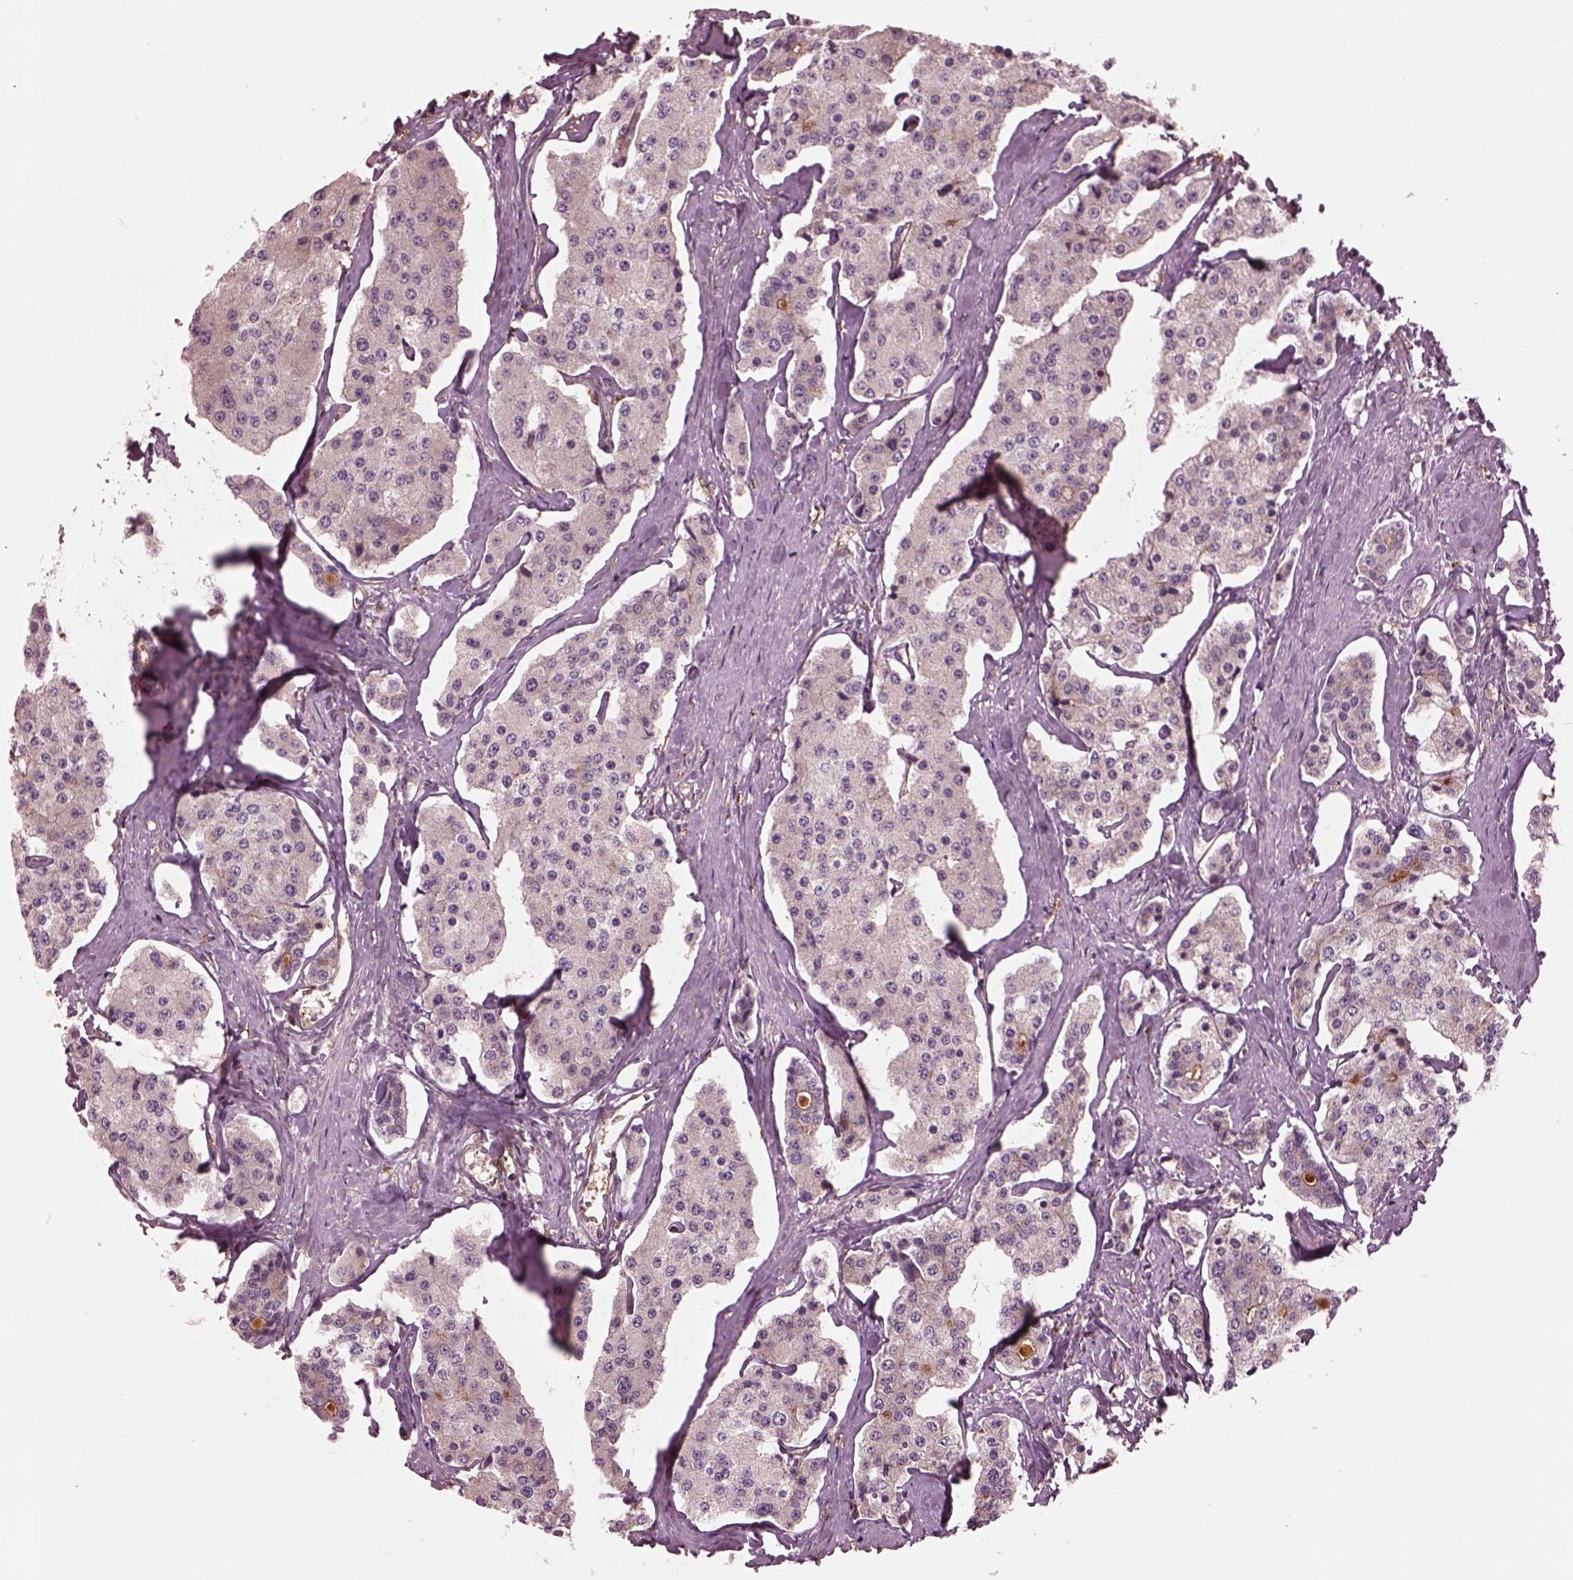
{"staining": {"intensity": "negative", "quantity": "none", "location": "none"}, "tissue": "carcinoid", "cell_type": "Tumor cells", "image_type": "cancer", "snomed": [{"axis": "morphology", "description": "Carcinoid, malignant, NOS"}, {"axis": "topography", "description": "Small intestine"}], "caption": "Tumor cells are negative for protein expression in human carcinoid.", "gene": "STK33", "patient": {"sex": "female", "age": 65}}